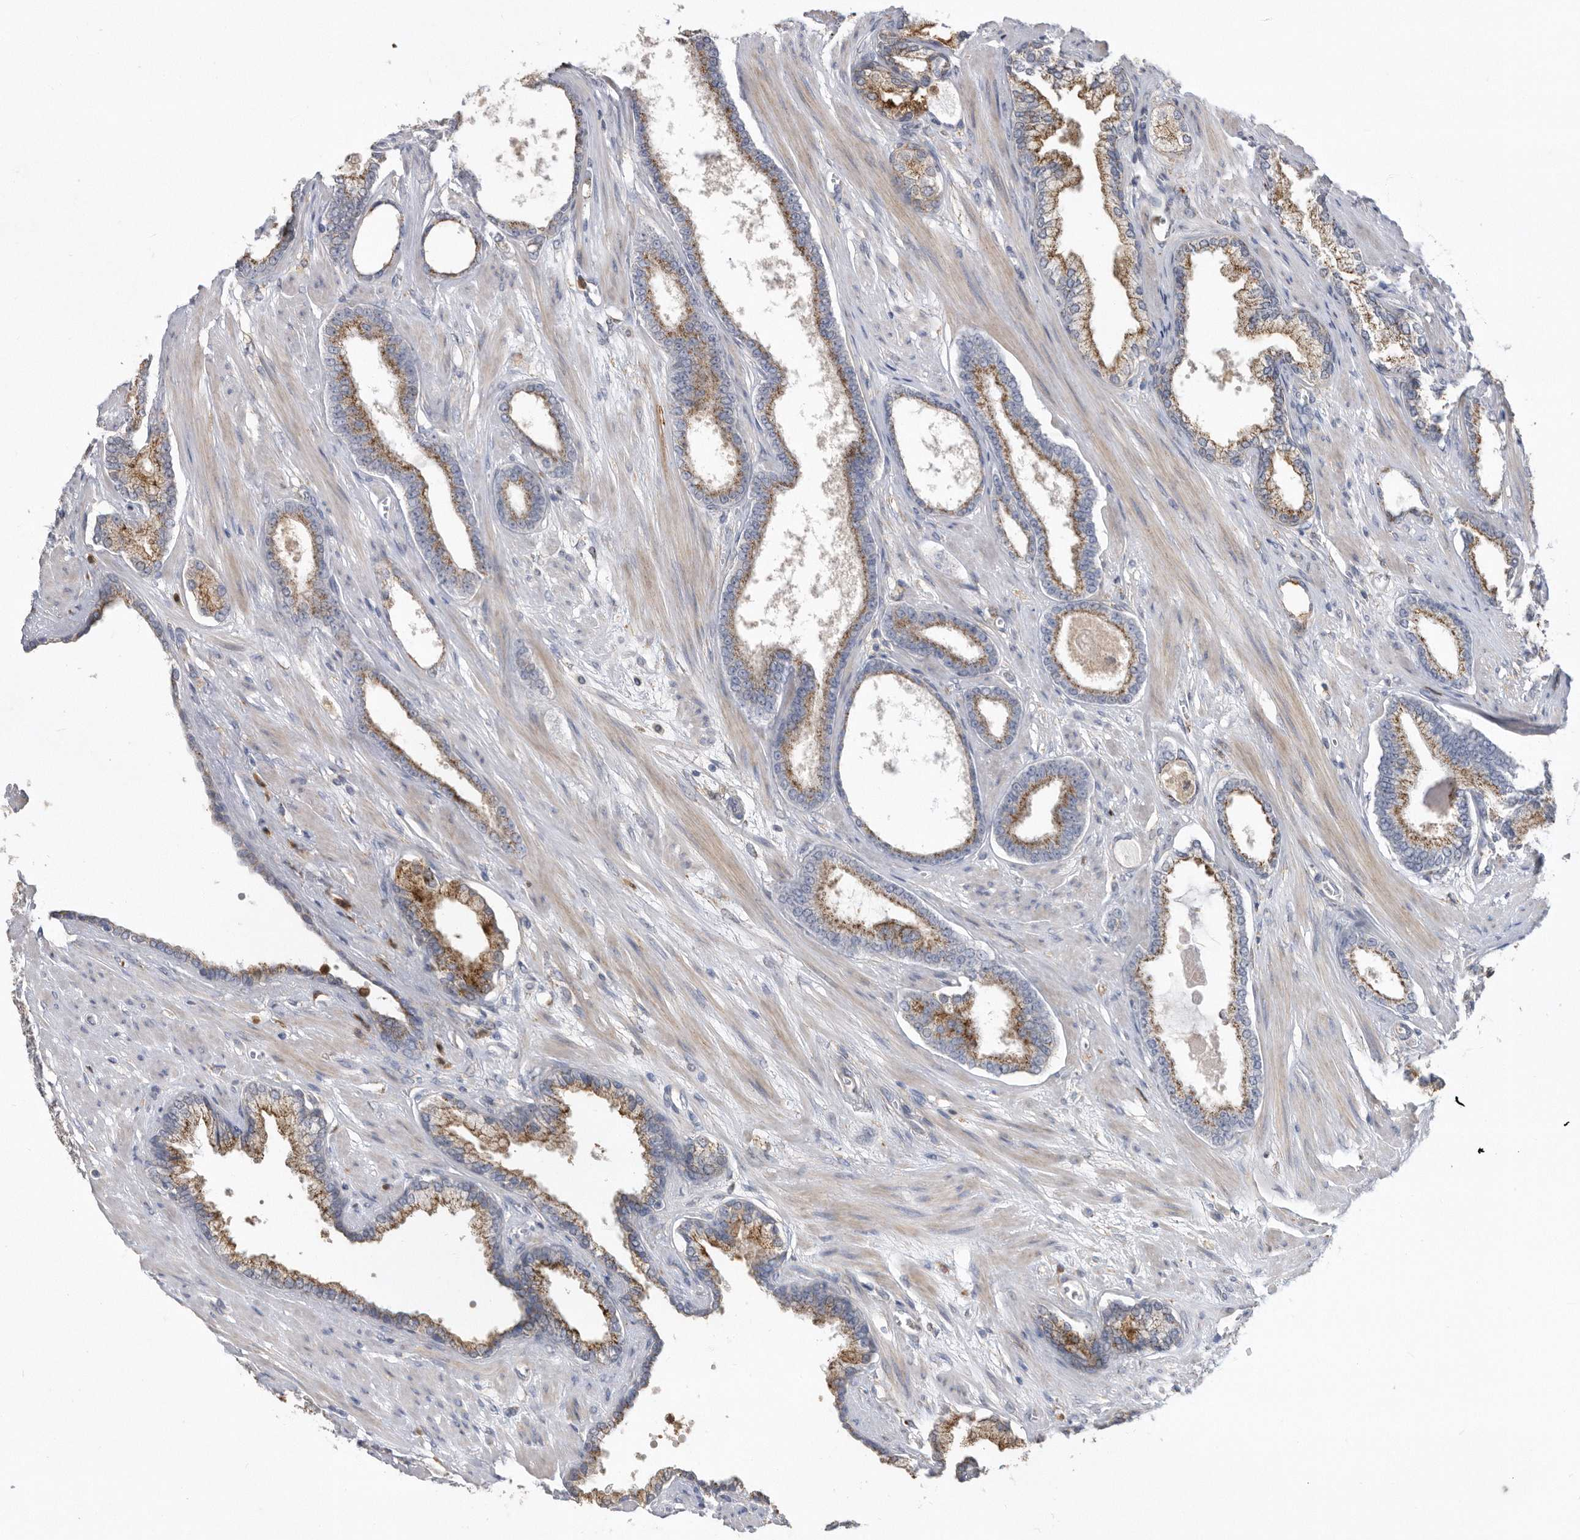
{"staining": {"intensity": "moderate", "quantity": ">75%", "location": "cytoplasmic/membranous"}, "tissue": "prostate cancer", "cell_type": "Tumor cells", "image_type": "cancer", "snomed": [{"axis": "morphology", "description": "Adenocarcinoma, Low grade"}, {"axis": "topography", "description": "Prostate"}], "caption": "Prostate cancer stained for a protein exhibits moderate cytoplasmic/membranous positivity in tumor cells.", "gene": "CRISPLD2", "patient": {"sex": "male", "age": 70}}